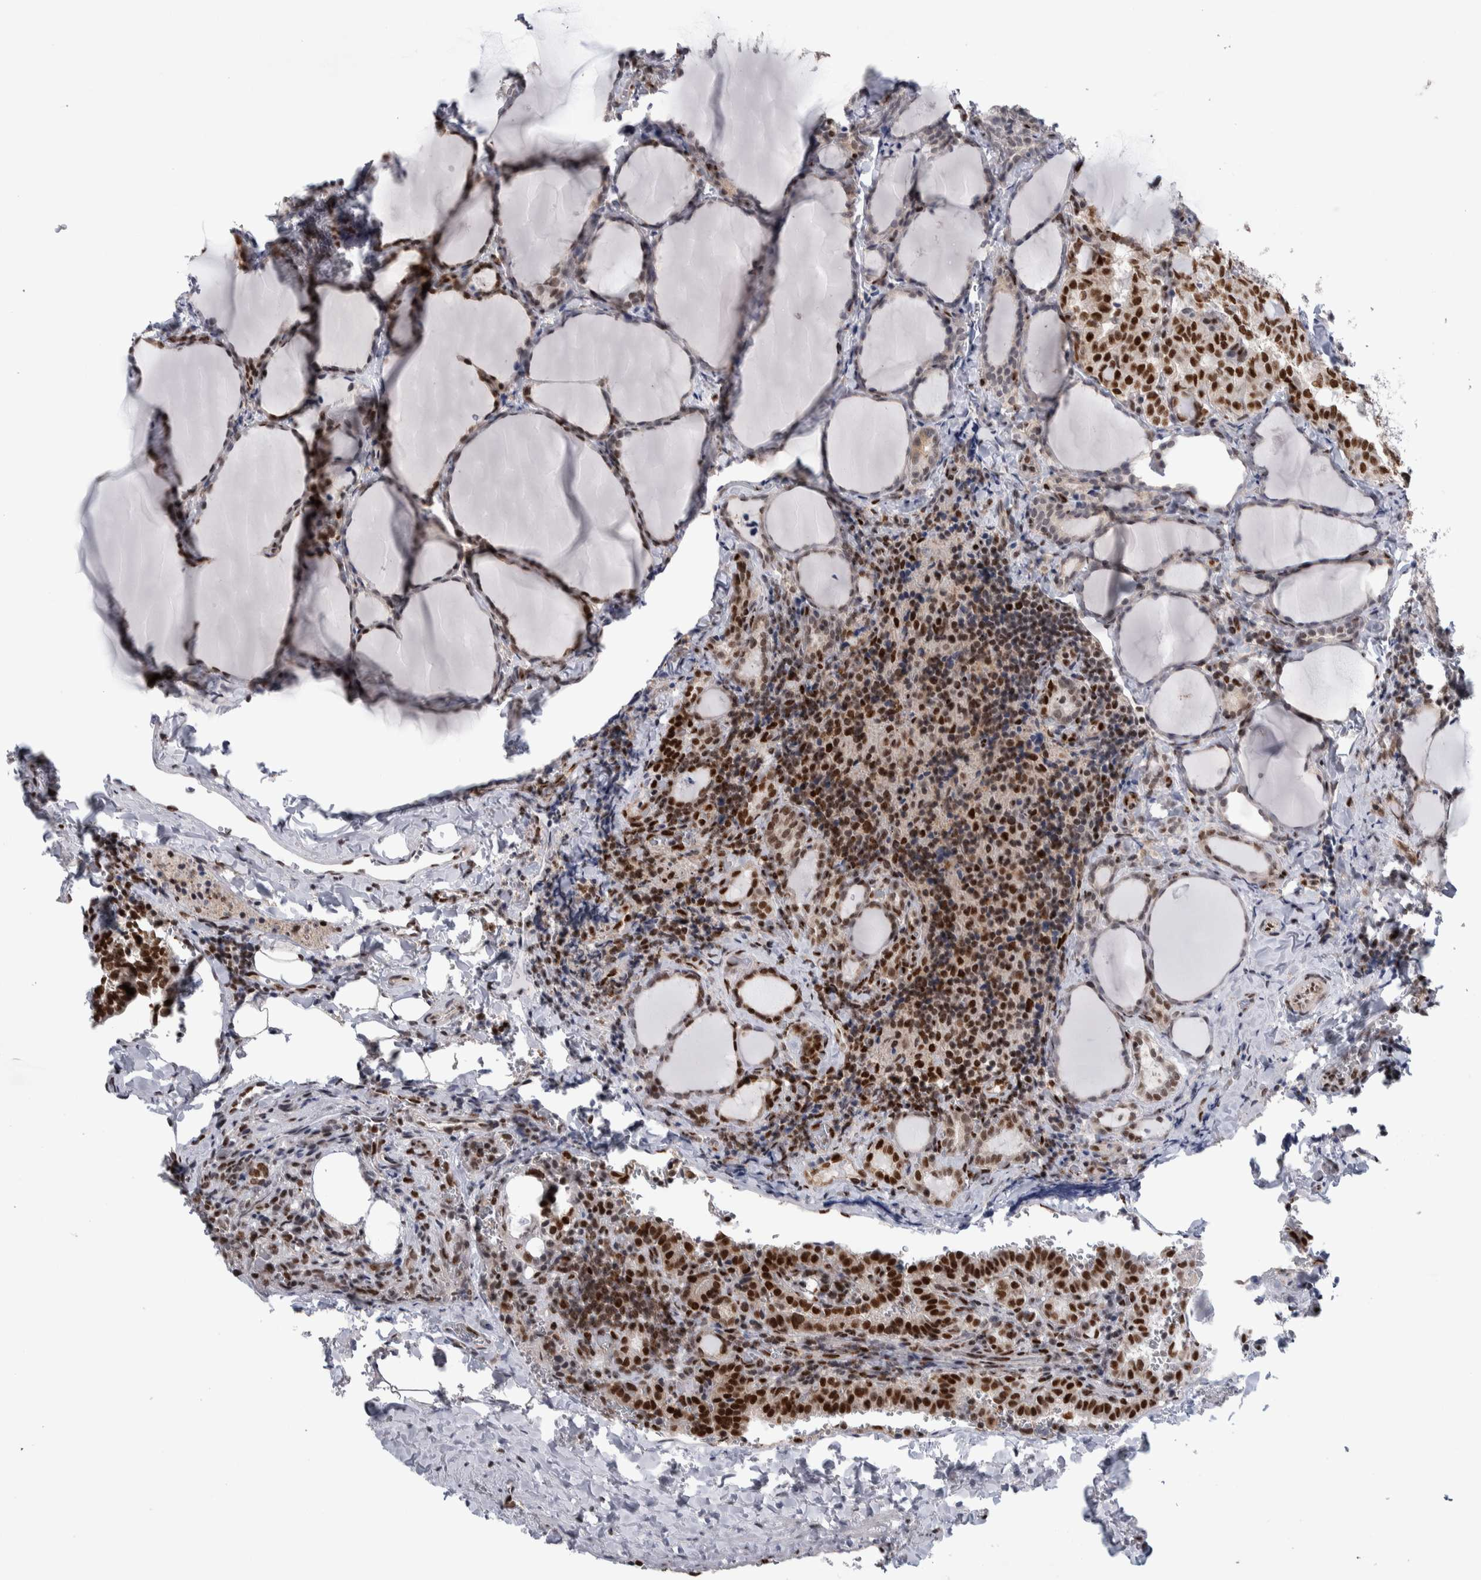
{"staining": {"intensity": "strong", "quantity": "25%-75%", "location": "nuclear"}, "tissue": "thyroid cancer", "cell_type": "Tumor cells", "image_type": "cancer", "snomed": [{"axis": "morphology", "description": "Normal tissue, NOS"}, {"axis": "morphology", "description": "Papillary adenocarcinoma, NOS"}, {"axis": "topography", "description": "Thyroid gland"}], "caption": "Protein expression analysis of human thyroid cancer reveals strong nuclear staining in about 25%-75% of tumor cells.", "gene": "TAX1BP1", "patient": {"sex": "female", "age": 30}}